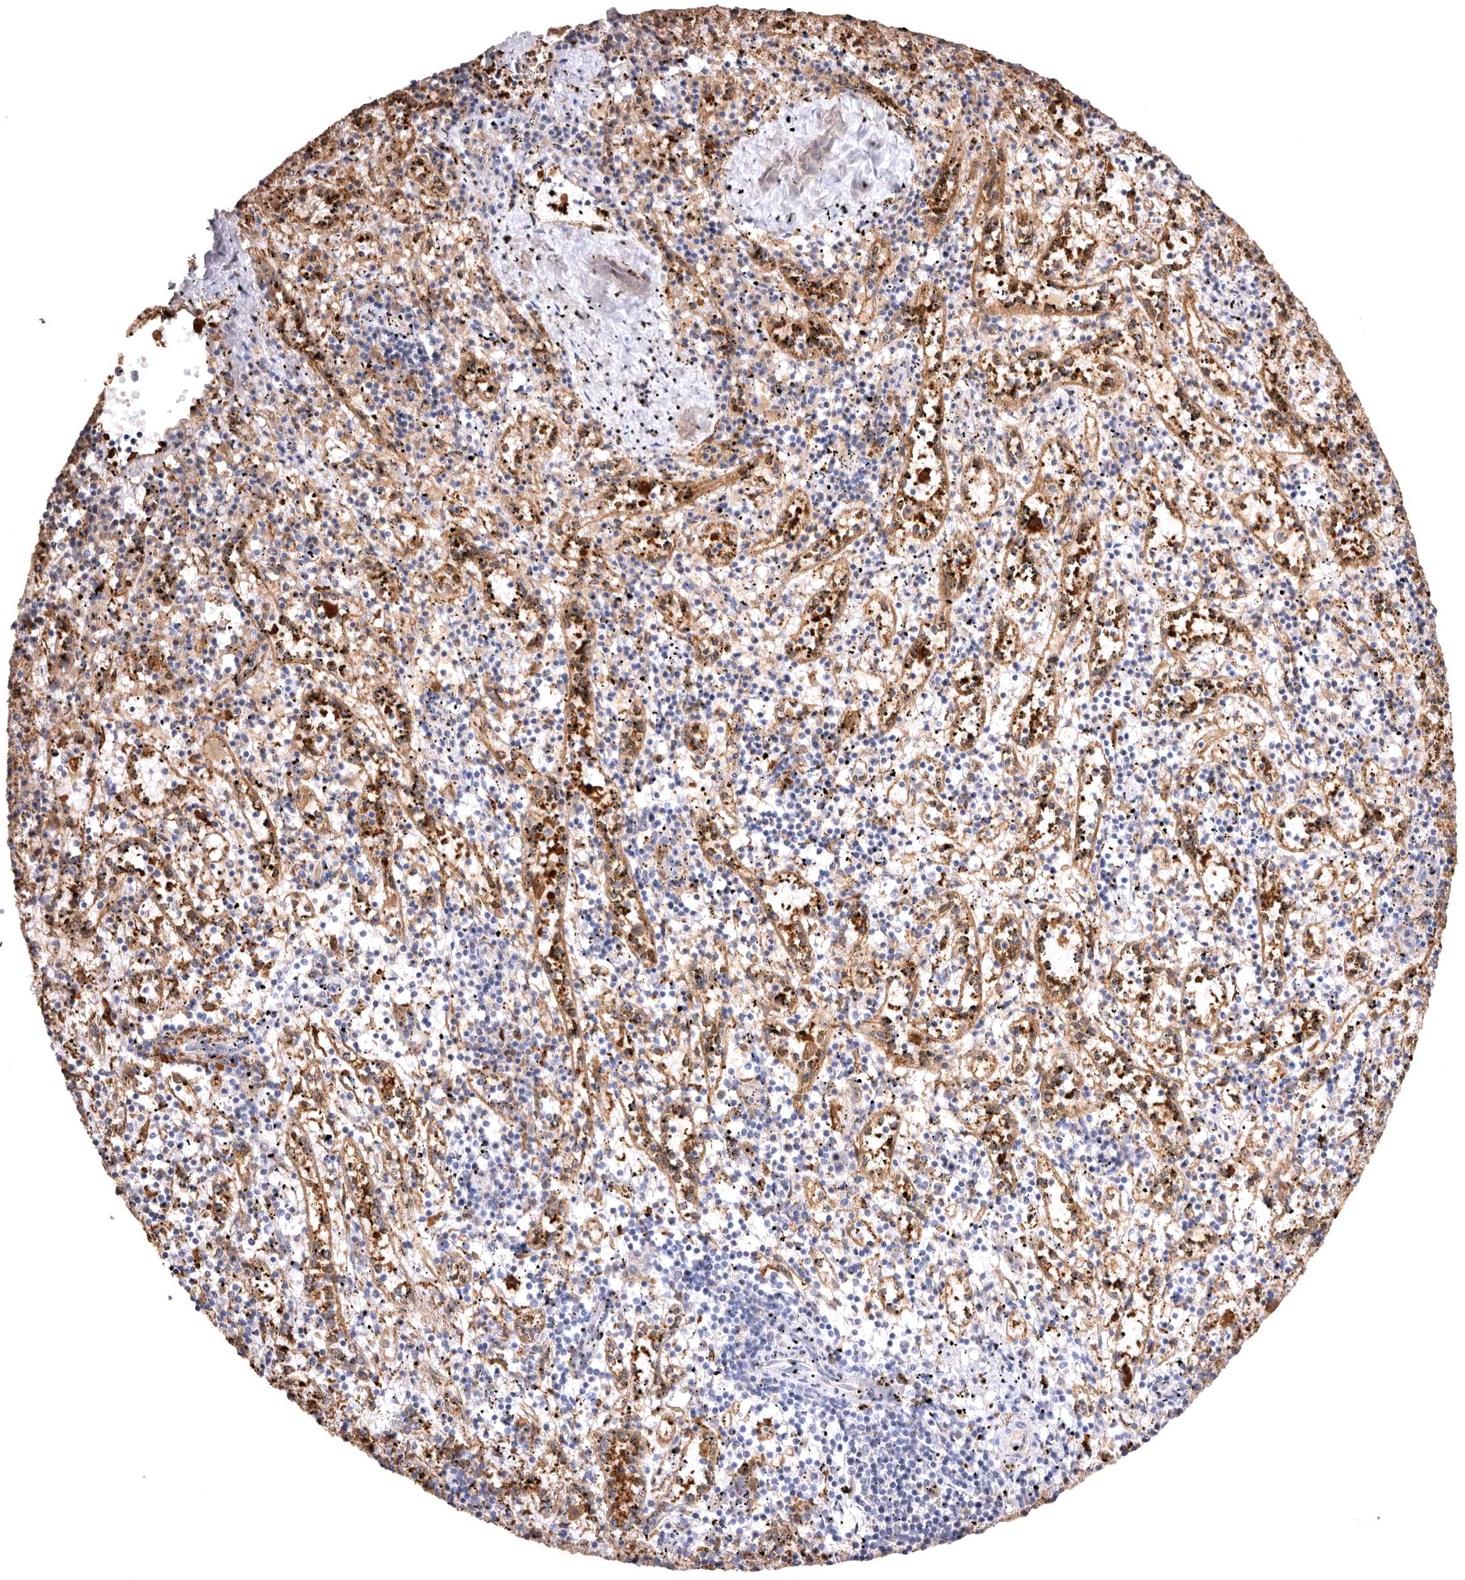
{"staining": {"intensity": "moderate", "quantity": "<25%", "location": "cytoplasmic/membranous"}, "tissue": "spleen", "cell_type": "Cells in red pulp", "image_type": "normal", "snomed": [{"axis": "morphology", "description": "Normal tissue, NOS"}, {"axis": "topography", "description": "Spleen"}], "caption": "Spleen was stained to show a protein in brown. There is low levels of moderate cytoplasmic/membranous staining in about <25% of cells in red pulp. The protein of interest is shown in brown color, while the nuclei are stained blue.", "gene": "VPS45", "patient": {"sex": "male", "age": 11}}